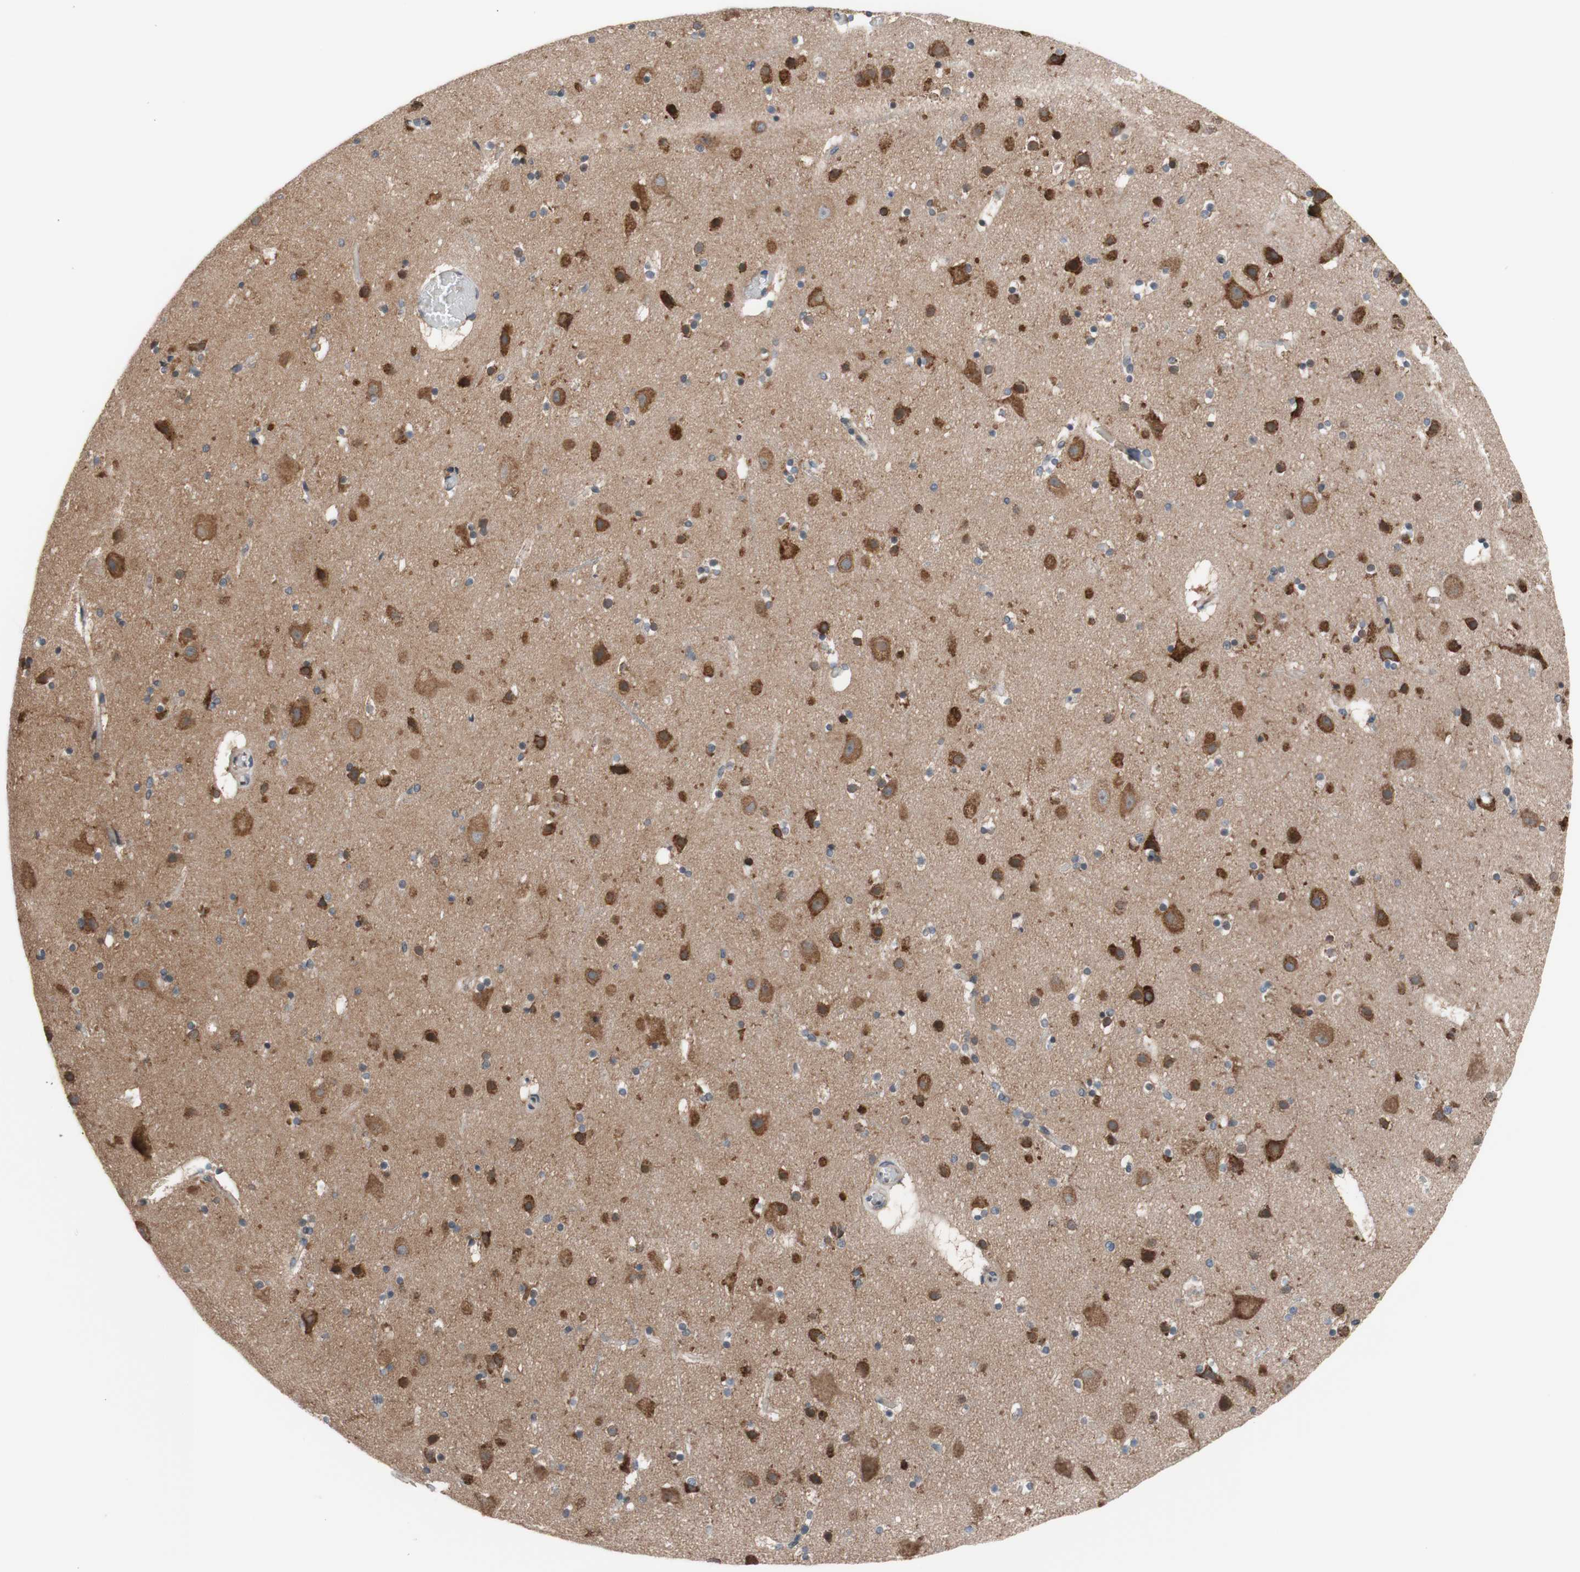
{"staining": {"intensity": "weak", "quantity": ">75%", "location": "cytoplasmic/membranous"}, "tissue": "cerebral cortex", "cell_type": "Endothelial cells", "image_type": "normal", "snomed": [{"axis": "morphology", "description": "Normal tissue, NOS"}, {"axis": "topography", "description": "Cerebral cortex"}], "caption": "Immunohistochemical staining of unremarkable human cerebral cortex shows weak cytoplasmic/membranous protein positivity in approximately >75% of endothelial cells.", "gene": "CD55", "patient": {"sex": "male", "age": 45}}